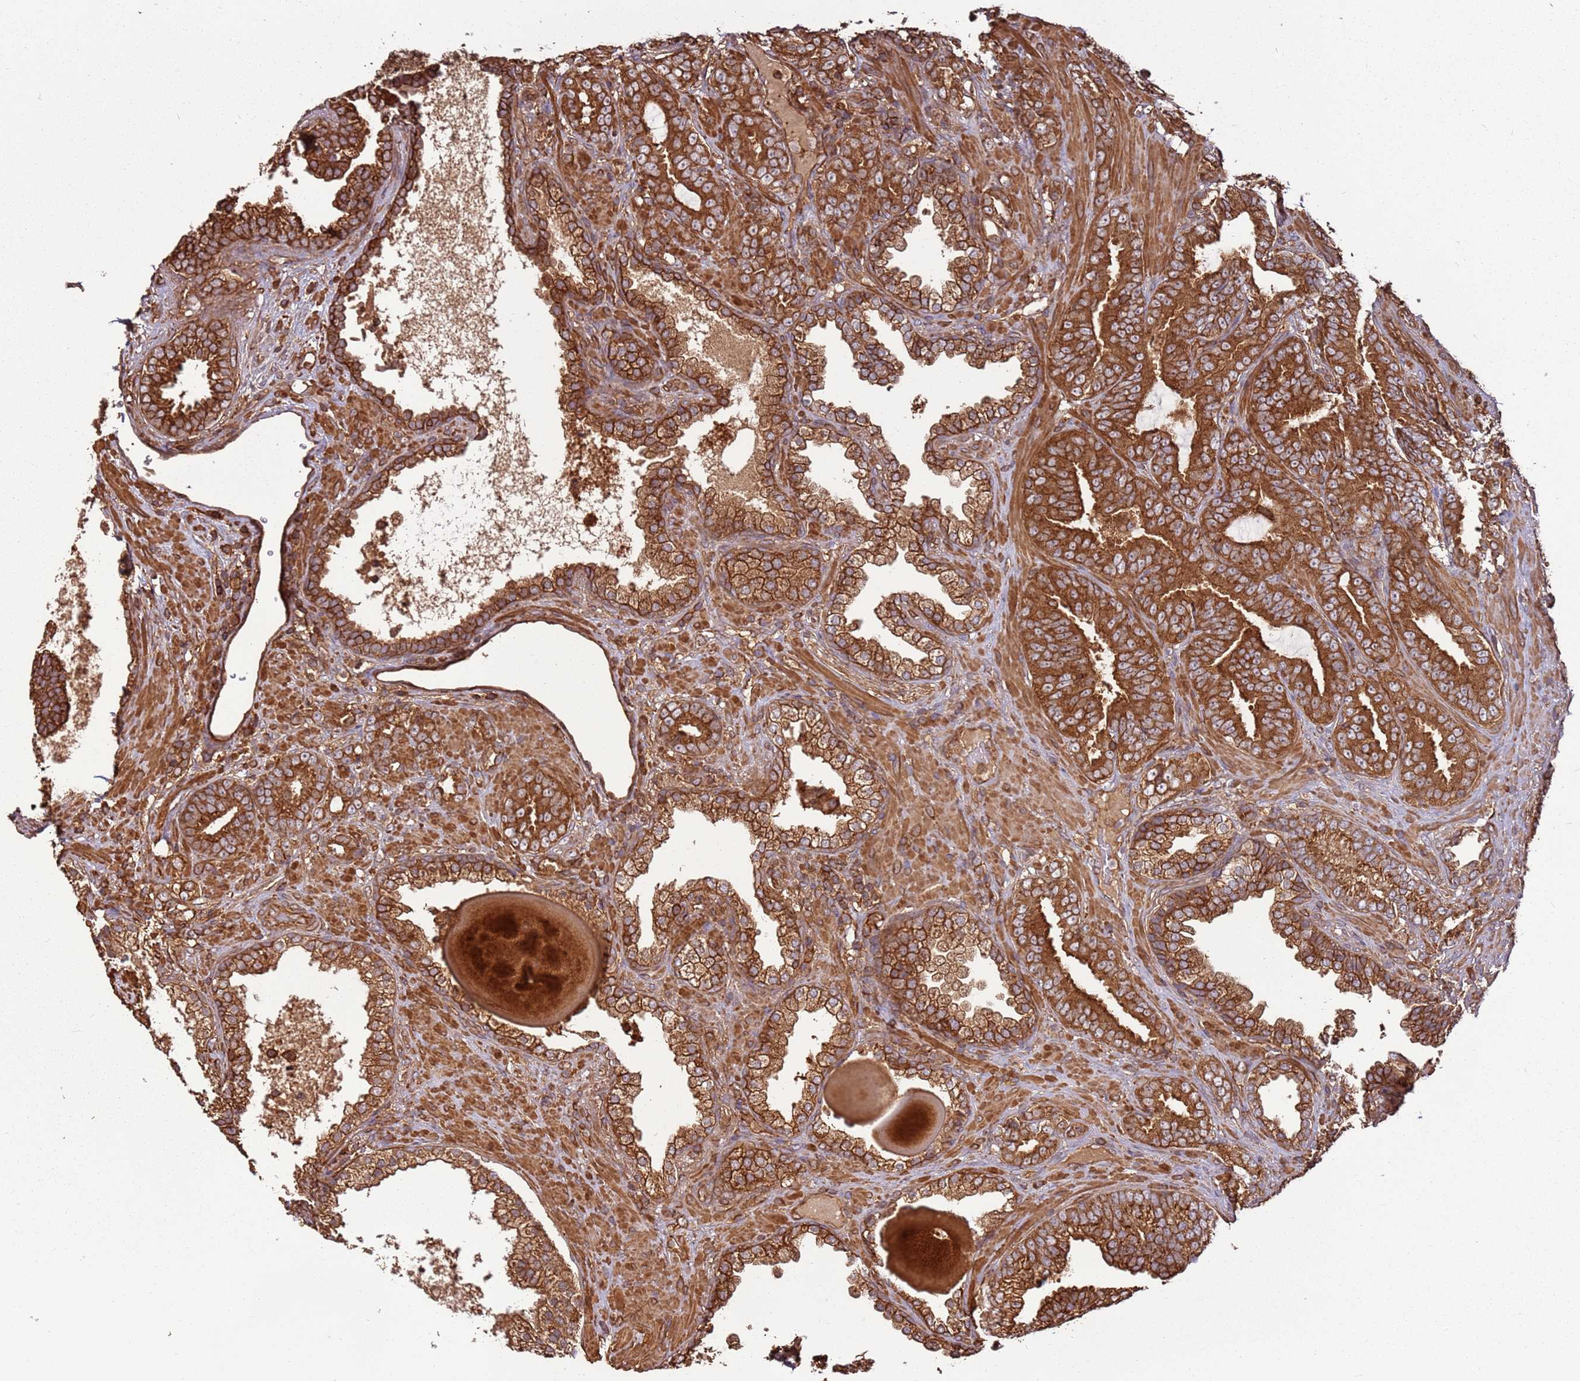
{"staining": {"intensity": "strong", "quantity": ">75%", "location": "cytoplasmic/membranous"}, "tissue": "prostate cancer", "cell_type": "Tumor cells", "image_type": "cancer", "snomed": [{"axis": "morphology", "description": "Adenocarcinoma, High grade"}, {"axis": "topography", "description": "Prostate and seminal vesicle, NOS"}], "caption": "Strong cytoplasmic/membranous protein staining is present in approximately >75% of tumor cells in high-grade adenocarcinoma (prostate).", "gene": "ACVR2A", "patient": {"sex": "male", "age": 67}}